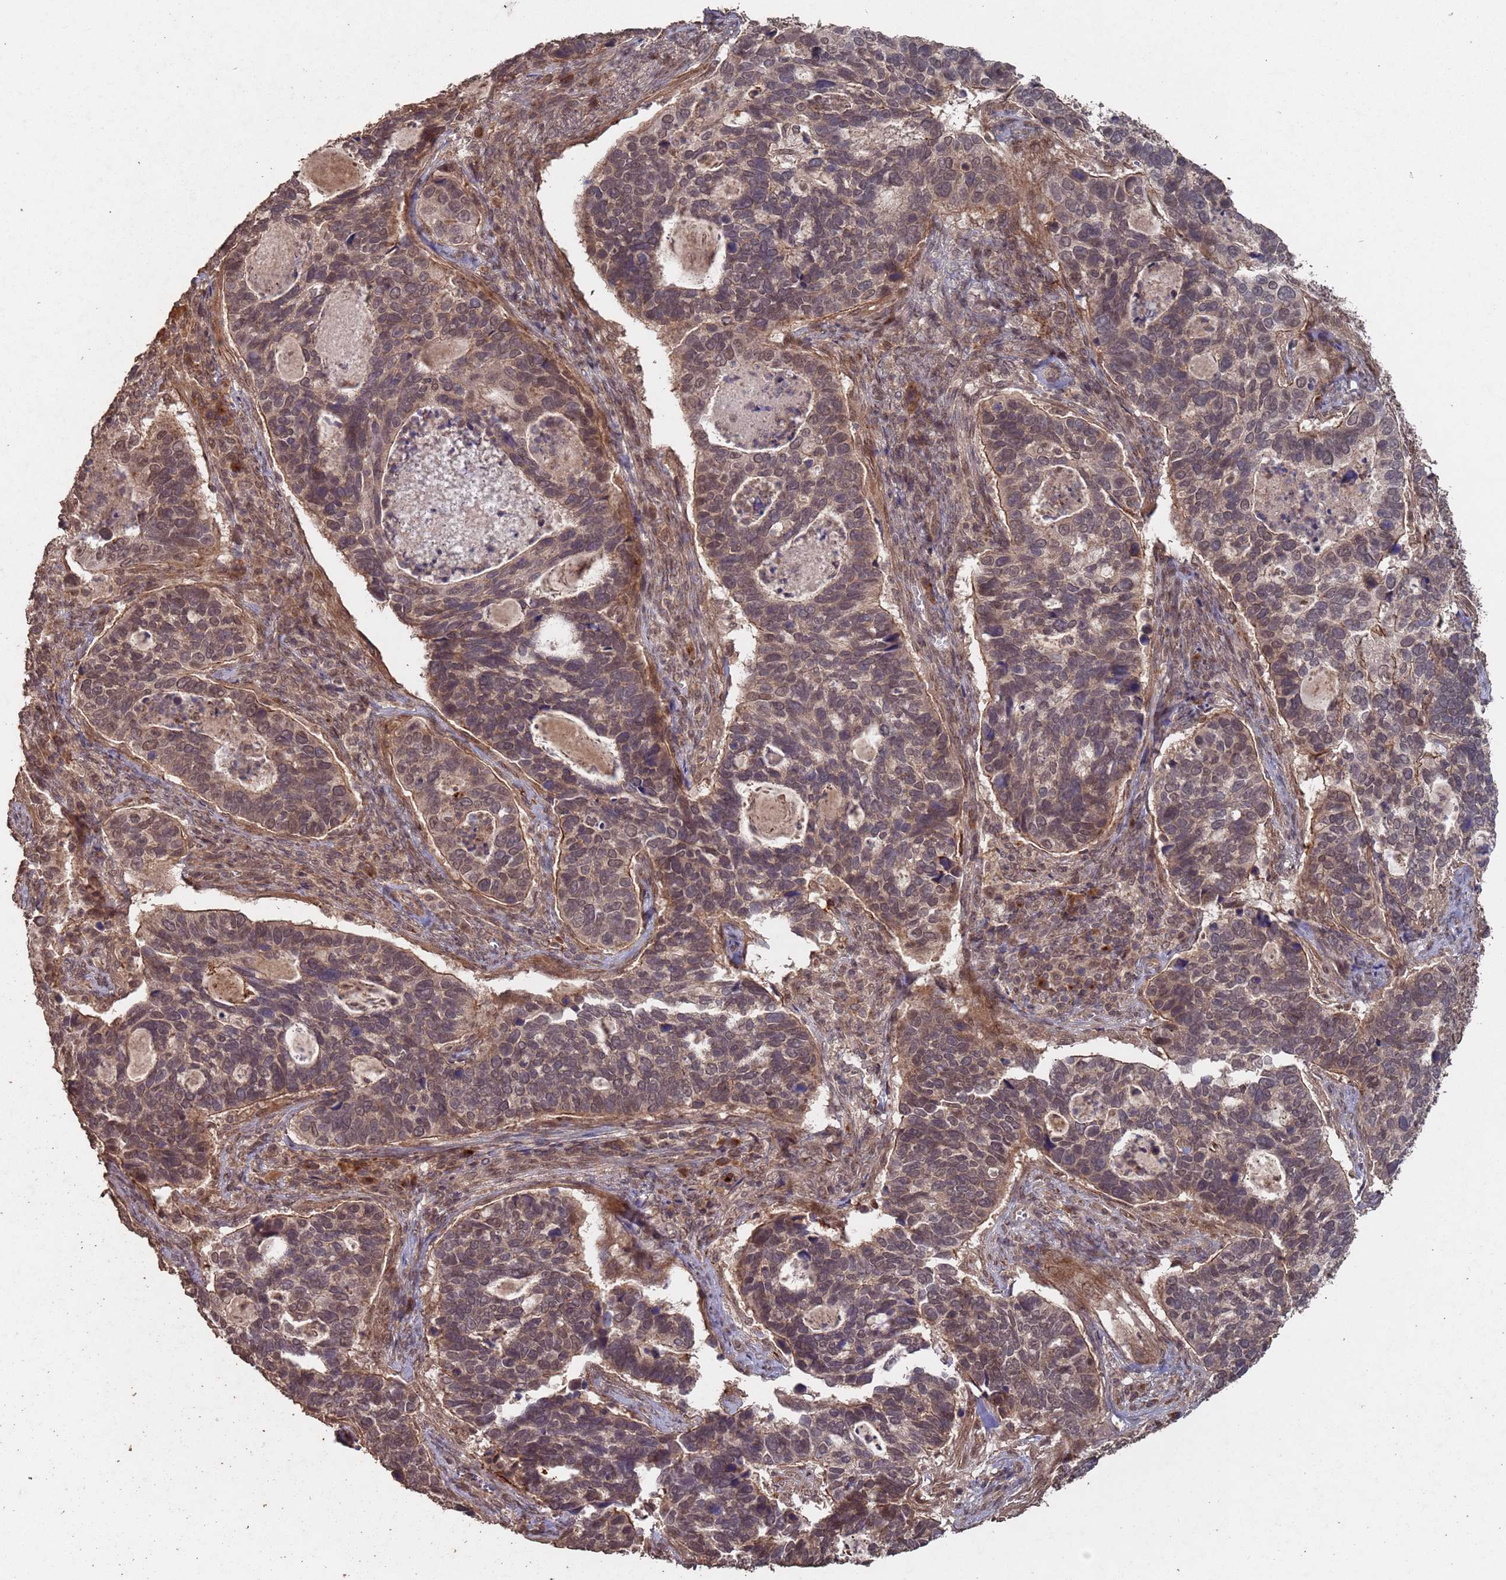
{"staining": {"intensity": "moderate", "quantity": ">75%", "location": "nuclear"}, "tissue": "cervical cancer", "cell_type": "Tumor cells", "image_type": "cancer", "snomed": [{"axis": "morphology", "description": "Squamous cell carcinoma, NOS"}, {"axis": "topography", "description": "Cervix"}], "caption": "Tumor cells demonstrate medium levels of moderate nuclear positivity in about >75% of cells in cervical cancer. The protein is stained brown, and the nuclei are stained in blue (DAB (3,3'-diaminobenzidine) IHC with brightfield microscopy, high magnification).", "gene": "FRAT1", "patient": {"sex": "female", "age": 38}}